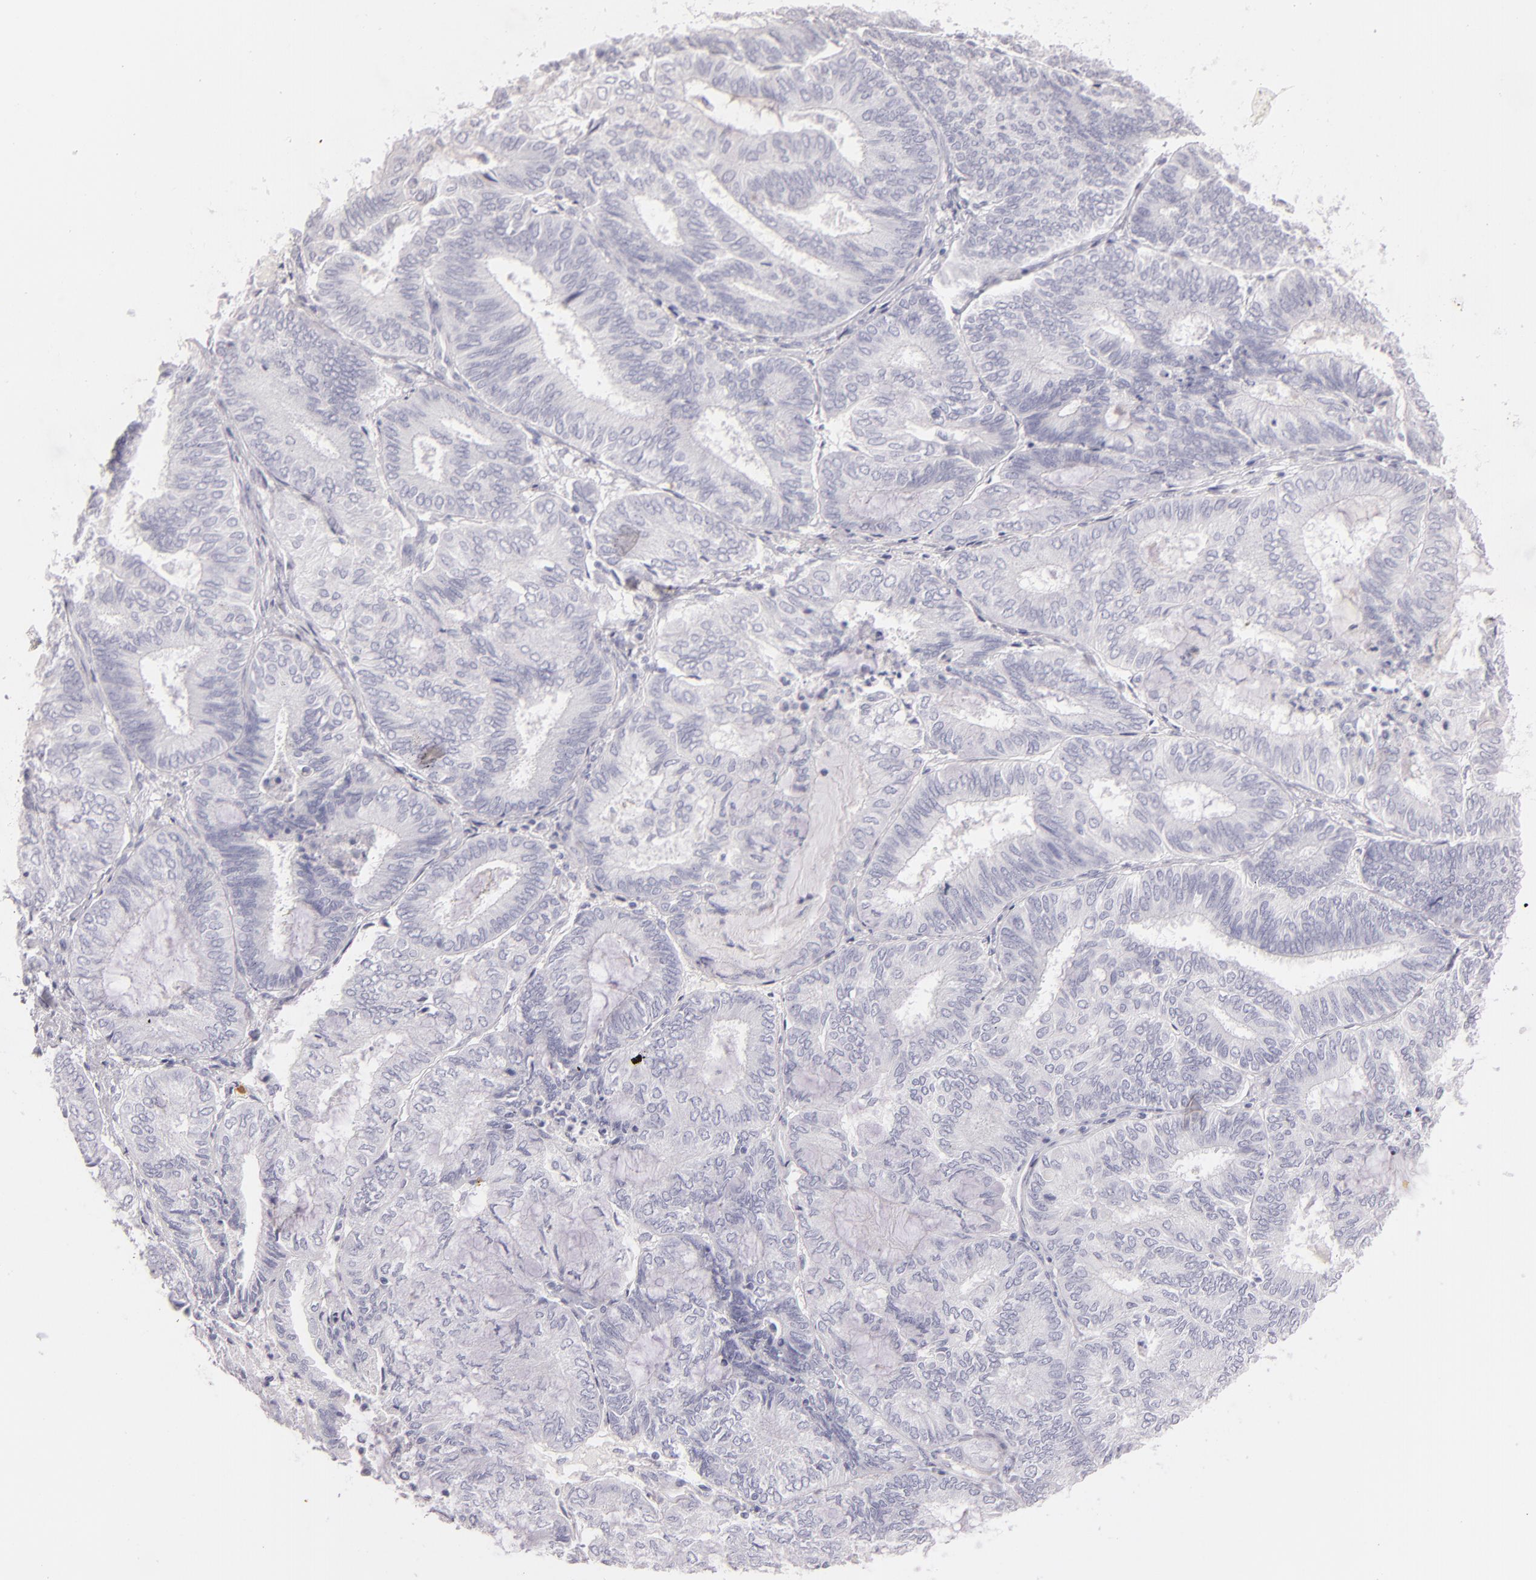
{"staining": {"intensity": "negative", "quantity": "none", "location": "none"}, "tissue": "endometrial cancer", "cell_type": "Tumor cells", "image_type": "cancer", "snomed": [{"axis": "morphology", "description": "Adenocarcinoma, NOS"}, {"axis": "topography", "description": "Endometrium"}], "caption": "Immunohistochemical staining of endometrial cancer (adenocarcinoma) reveals no significant staining in tumor cells.", "gene": "TPSD1", "patient": {"sex": "female", "age": 59}}